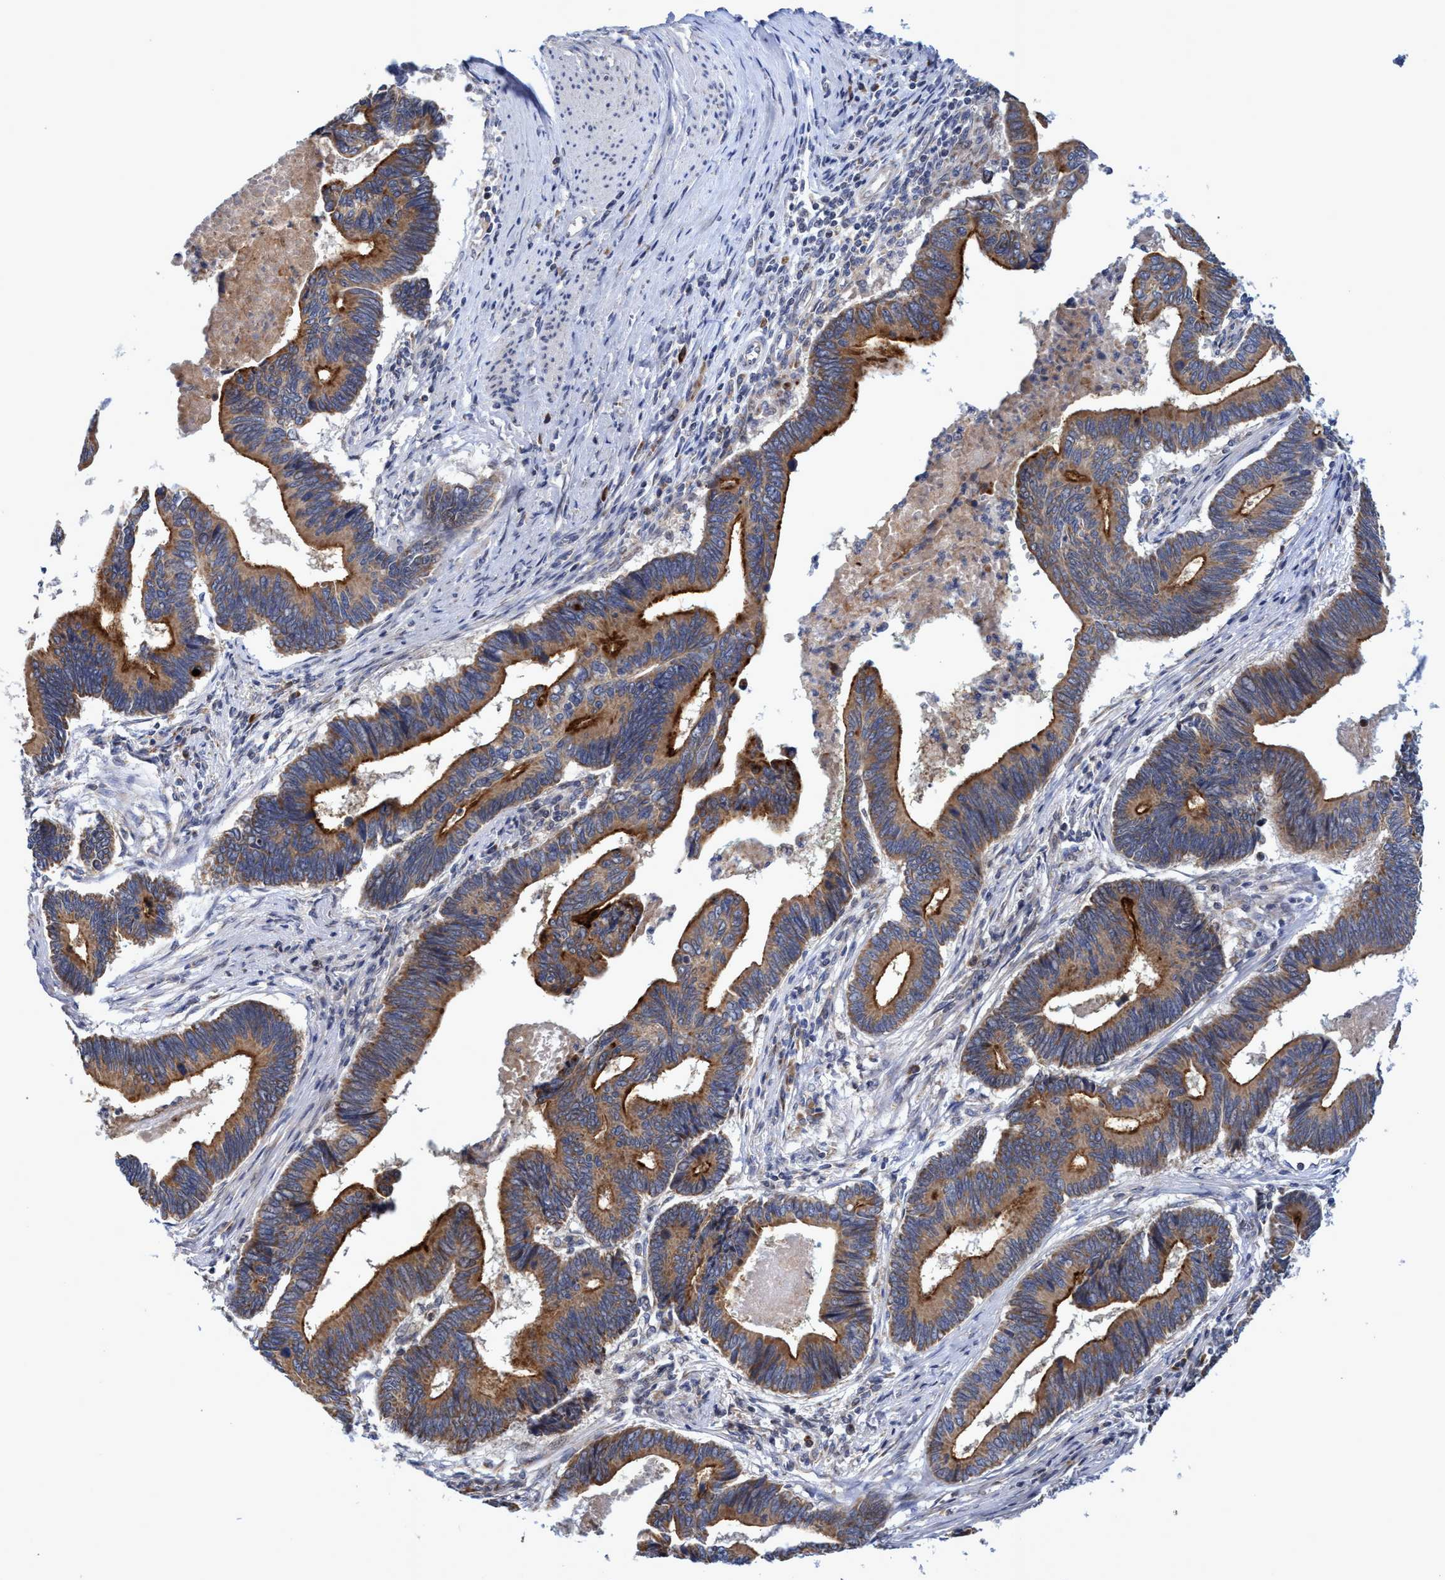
{"staining": {"intensity": "strong", "quantity": ">75%", "location": "cytoplasmic/membranous"}, "tissue": "pancreatic cancer", "cell_type": "Tumor cells", "image_type": "cancer", "snomed": [{"axis": "morphology", "description": "Adenocarcinoma, NOS"}, {"axis": "topography", "description": "Pancreas"}], "caption": "Tumor cells reveal high levels of strong cytoplasmic/membranous positivity in about >75% of cells in human adenocarcinoma (pancreatic).", "gene": "NAT16", "patient": {"sex": "female", "age": 70}}